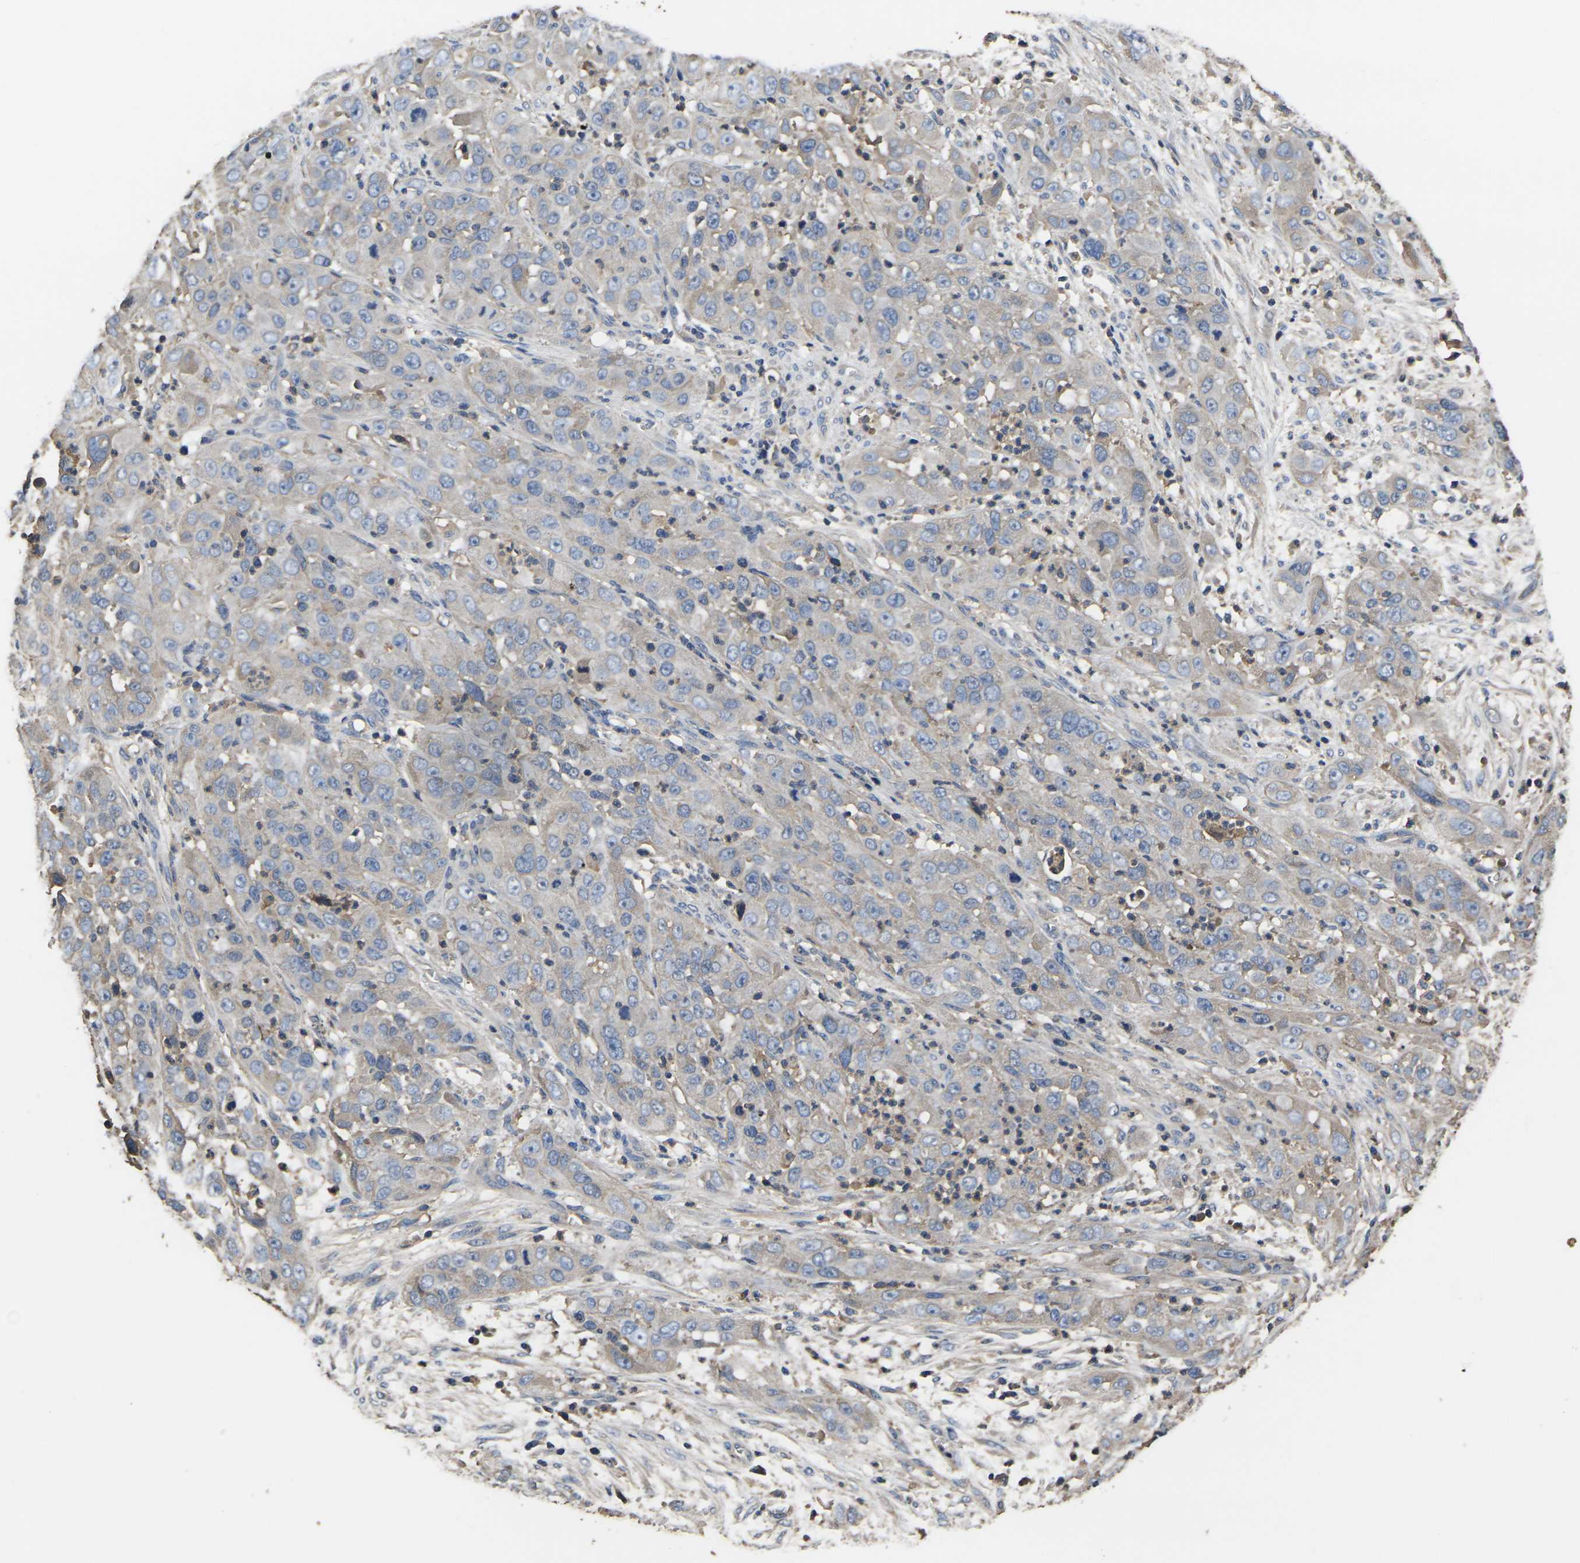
{"staining": {"intensity": "weak", "quantity": "25%-75%", "location": "cytoplasmic/membranous"}, "tissue": "cervical cancer", "cell_type": "Tumor cells", "image_type": "cancer", "snomed": [{"axis": "morphology", "description": "Squamous cell carcinoma, NOS"}, {"axis": "topography", "description": "Cervix"}], "caption": "Weak cytoplasmic/membranous expression is appreciated in approximately 25%-75% of tumor cells in cervical cancer (squamous cell carcinoma).", "gene": "HSPG2", "patient": {"sex": "female", "age": 32}}